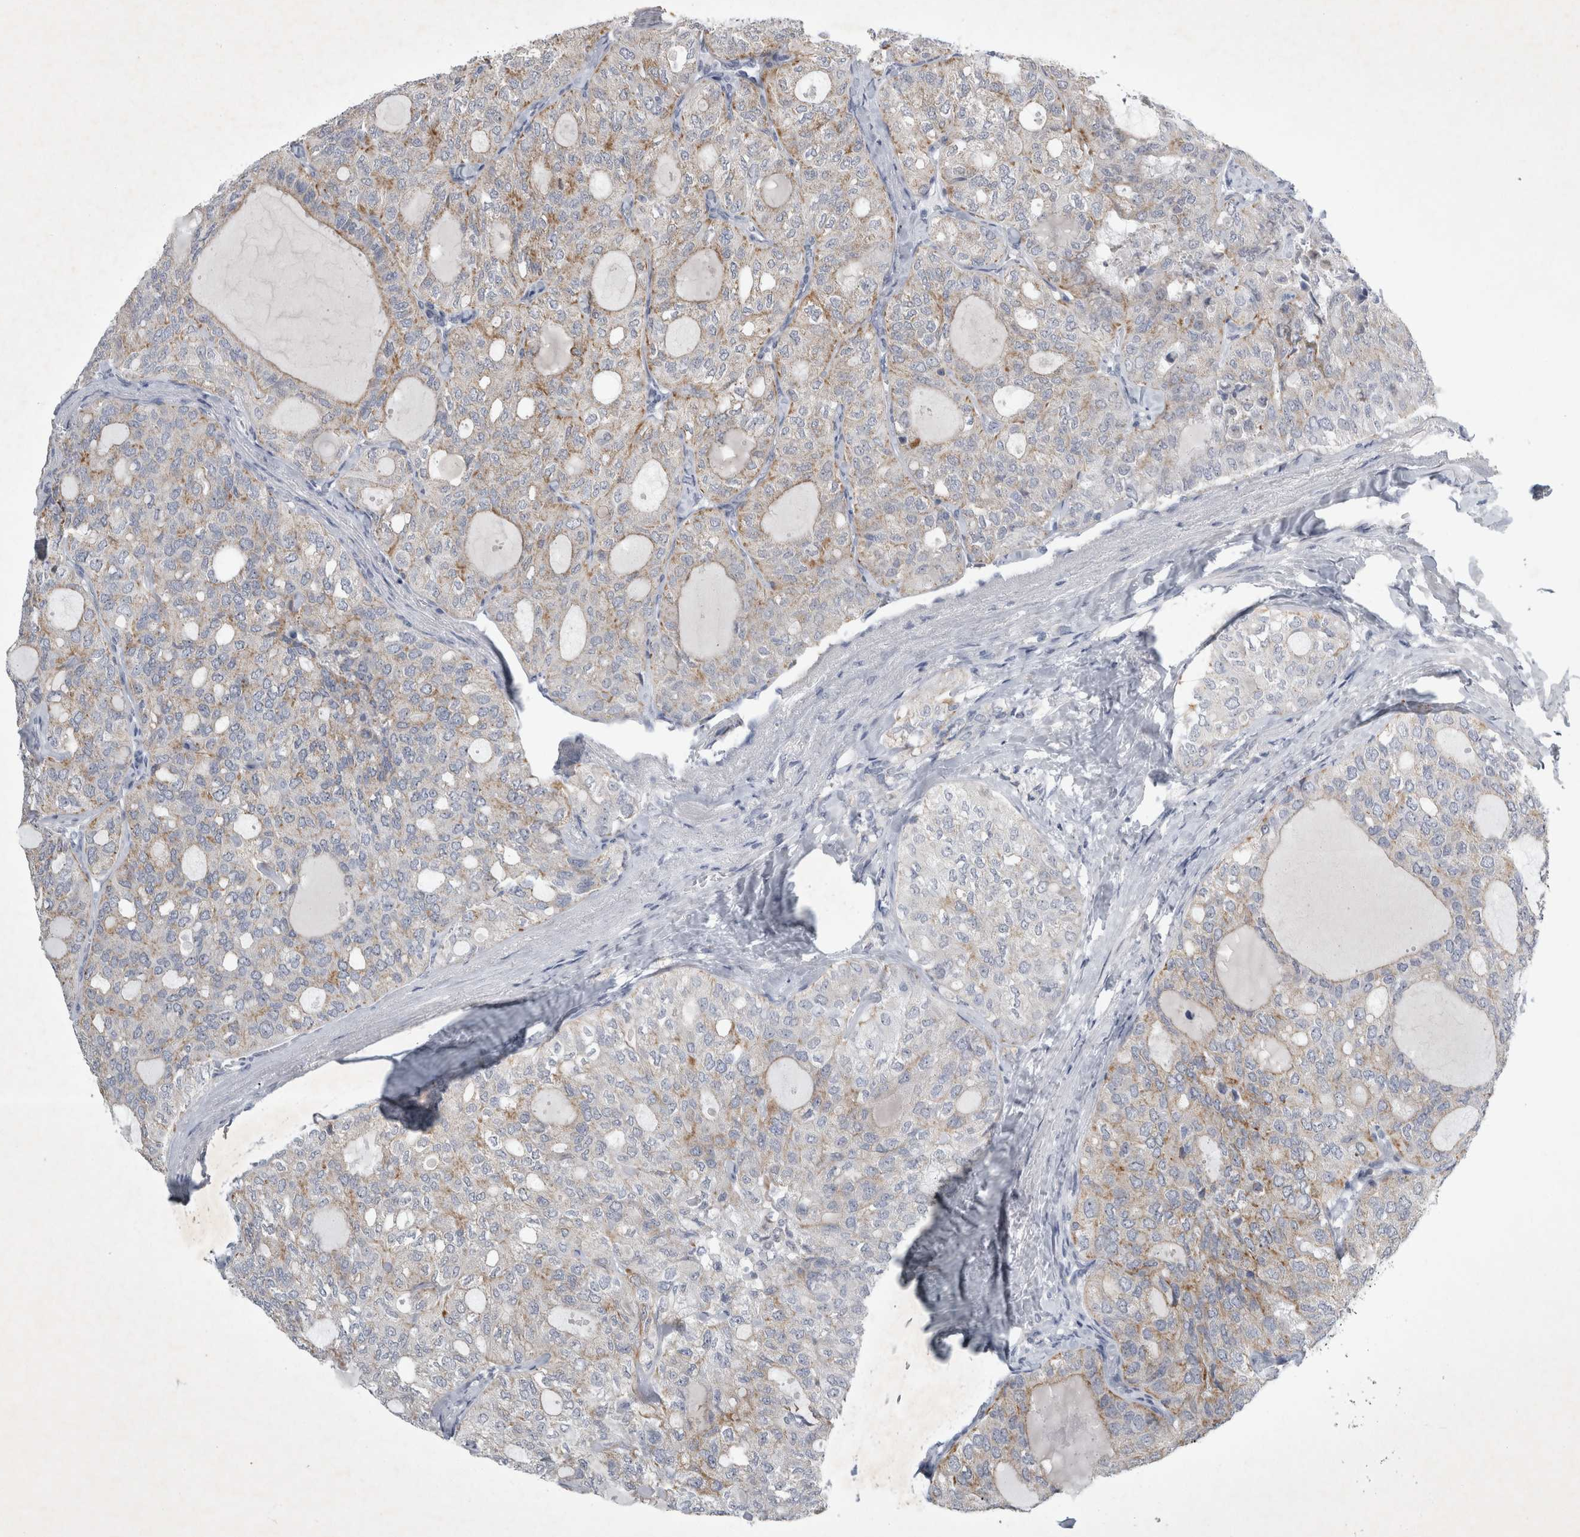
{"staining": {"intensity": "moderate", "quantity": "<25%", "location": "cytoplasmic/membranous"}, "tissue": "thyroid cancer", "cell_type": "Tumor cells", "image_type": "cancer", "snomed": [{"axis": "morphology", "description": "Follicular adenoma carcinoma, NOS"}, {"axis": "topography", "description": "Thyroid gland"}], "caption": "Immunohistochemistry image of human follicular adenoma carcinoma (thyroid) stained for a protein (brown), which reveals low levels of moderate cytoplasmic/membranous positivity in about <25% of tumor cells.", "gene": "FXYD7", "patient": {"sex": "male", "age": 75}}